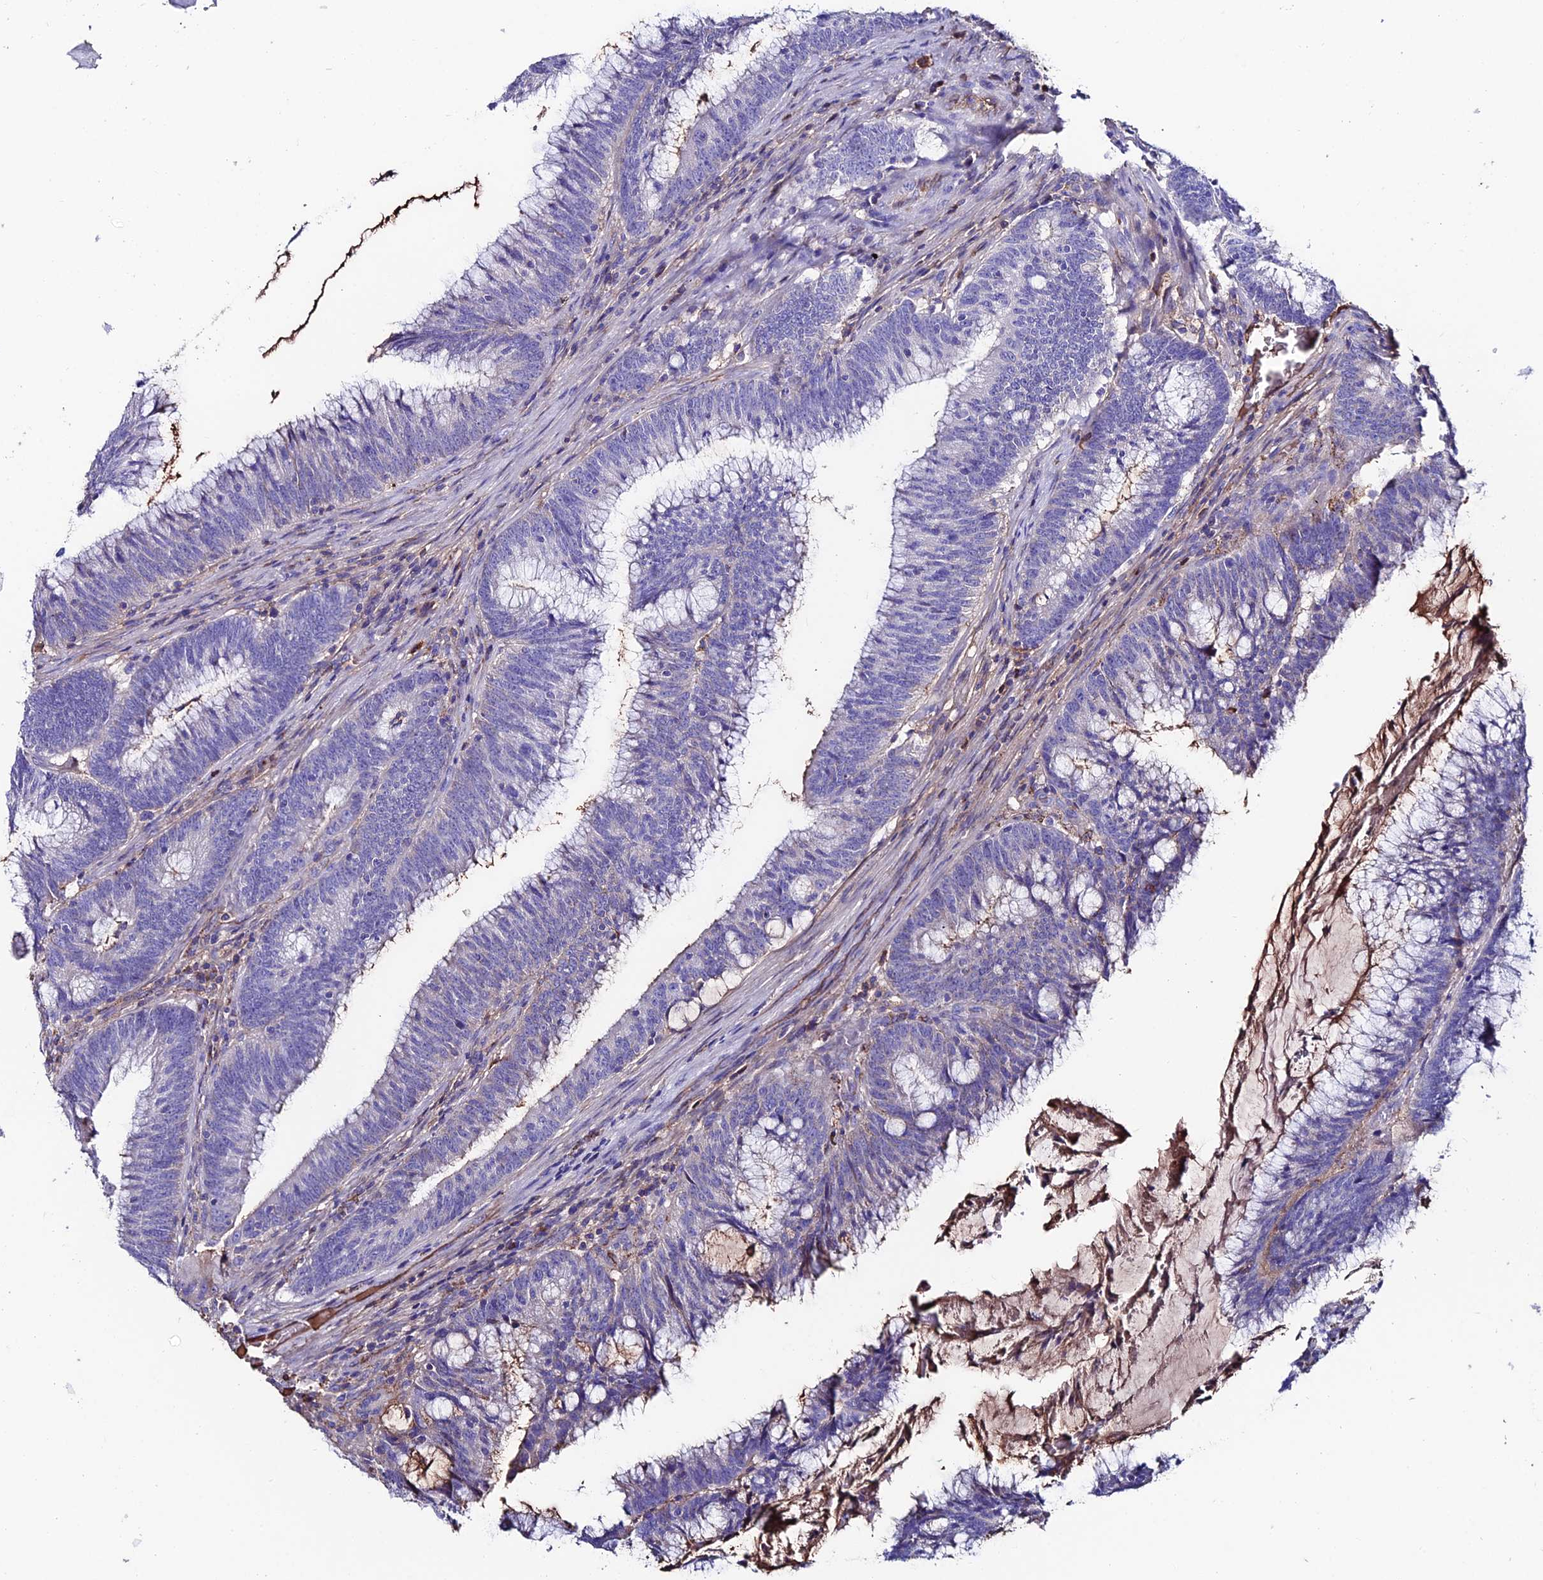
{"staining": {"intensity": "negative", "quantity": "none", "location": "none"}, "tissue": "colorectal cancer", "cell_type": "Tumor cells", "image_type": "cancer", "snomed": [{"axis": "morphology", "description": "Adenocarcinoma, NOS"}, {"axis": "topography", "description": "Rectum"}], "caption": "A photomicrograph of colorectal cancer (adenocarcinoma) stained for a protein exhibits no brown staining in tumor cells.", "gene": "SLC25A16", "patient": {"sex": "female", "age": 77}}